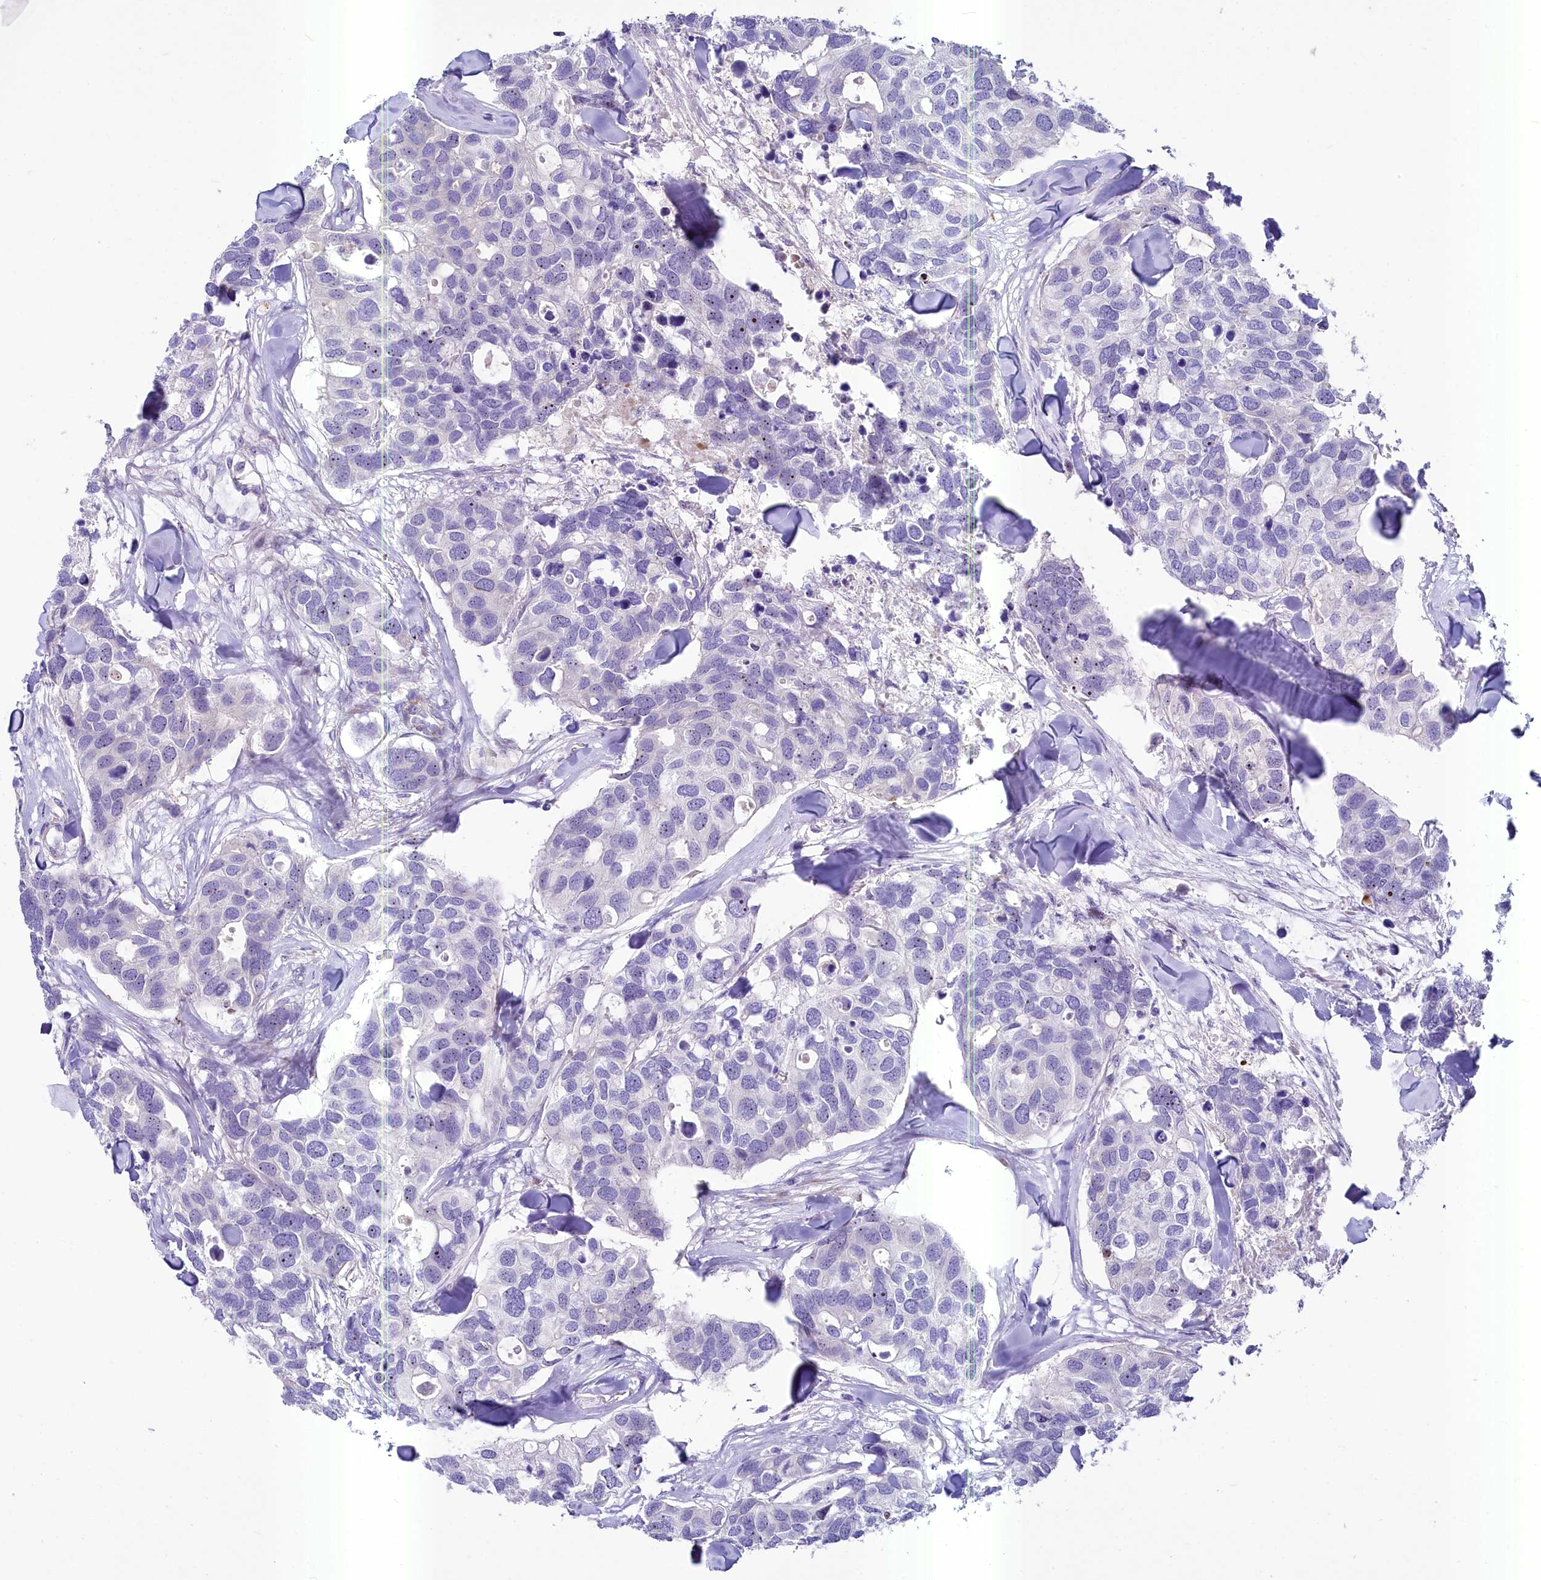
{"staining": {"intensity": "moderate", "quantity": "25%-75%", "location": "nuclear"}, "tissue": "breast cancer", "cell_type": "Tumor cells", "image_type": "cancer", "snomed": [{"axis": "morphology", "description": "Duct carcinoma"}, {"axis": "topography", "description": "Breast"}], "caption": "Brown immunohistochemical staining in human breast cancer exhibits moderate nuclear expression in about 25%-75% of tumor cells. The staining was performed using DAB, with brown indicating positive protein expression. Nuclei are stained blue with hematoxylin.", "gene": "SH3TC2", "patient": {"sex": "female", "age": 83}}